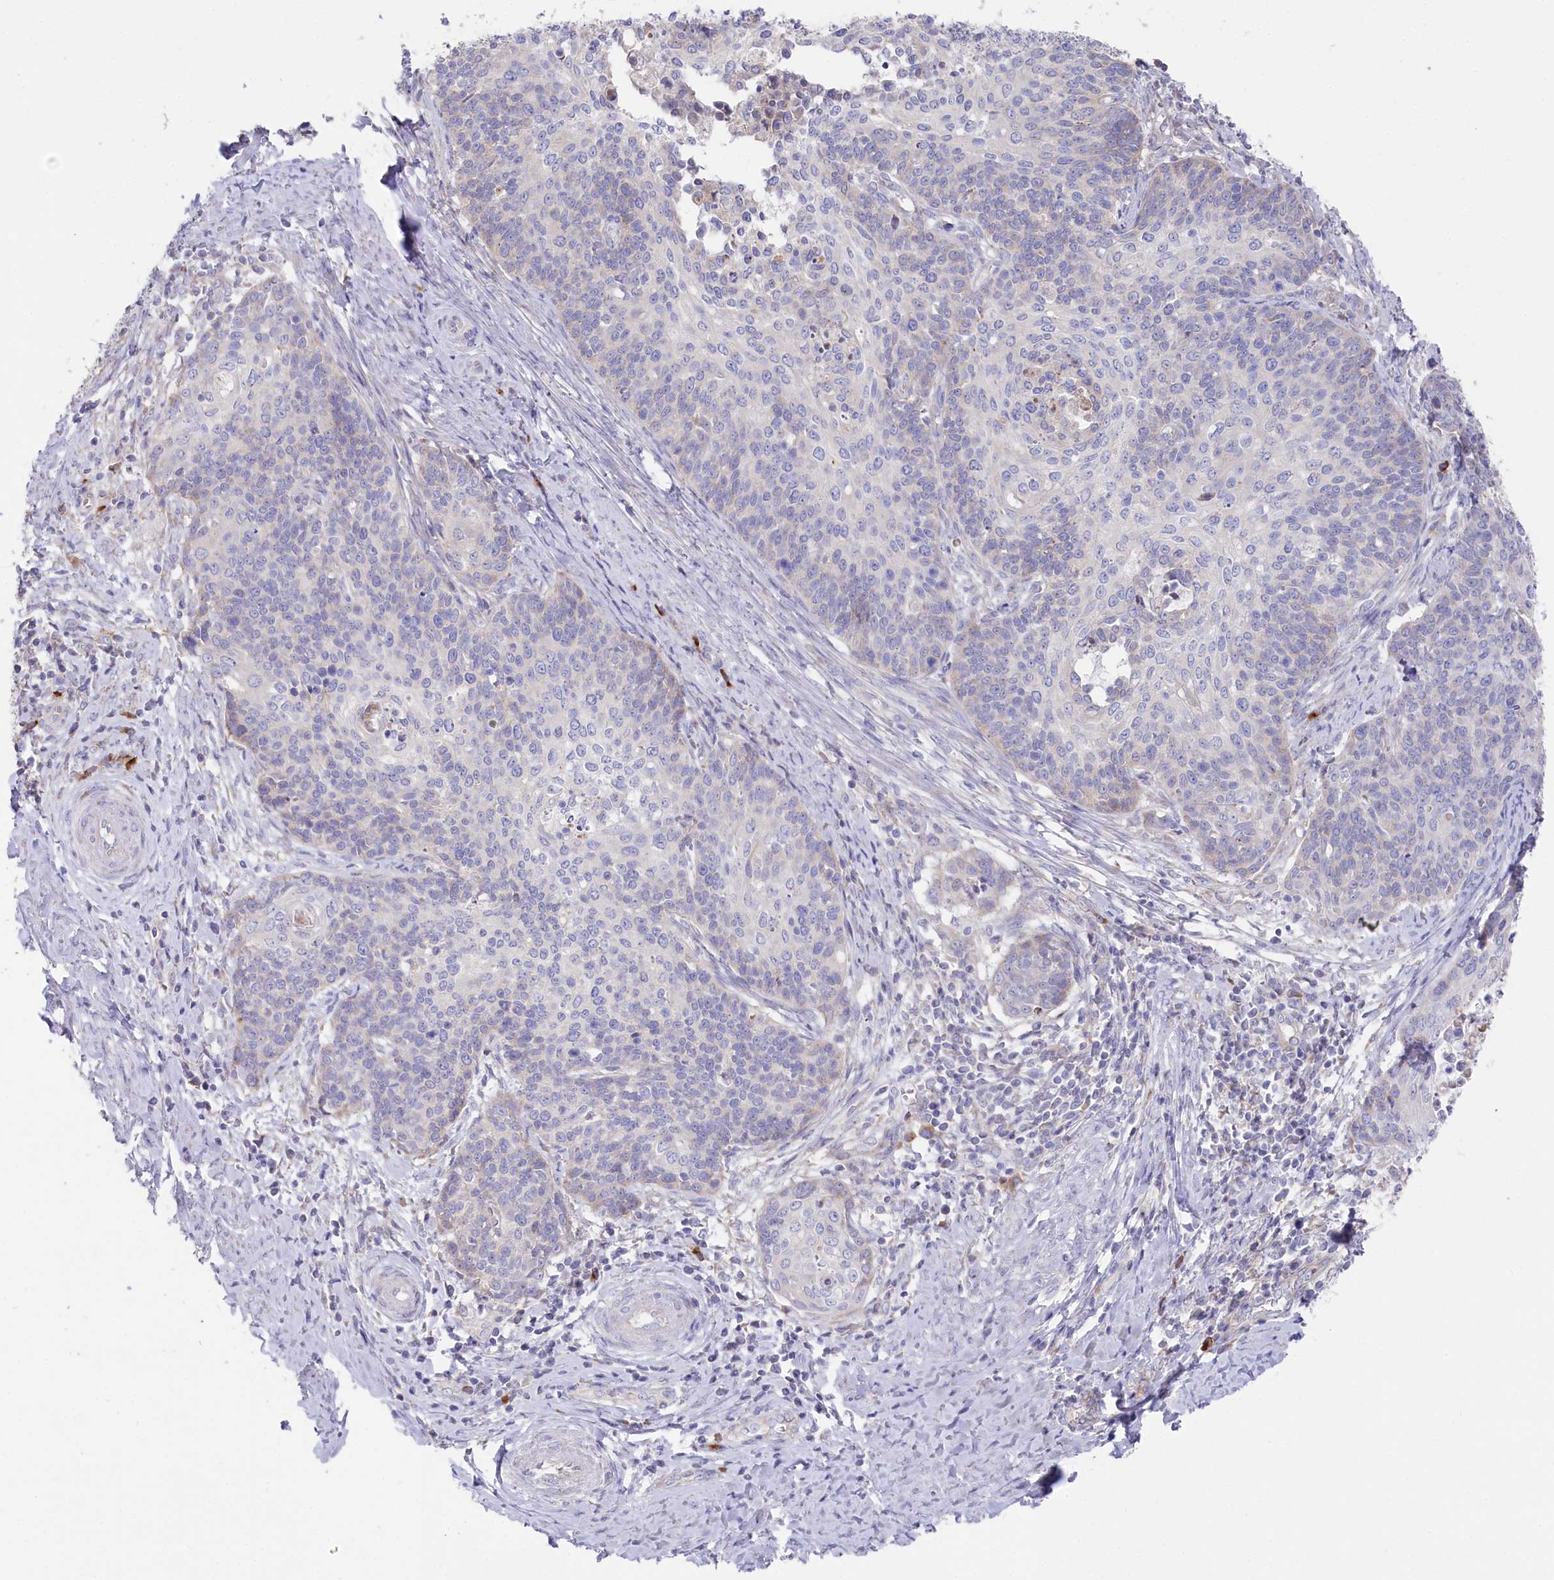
{"staining": {"intensity": "negative", "quantity": "none", "location": "none"}, "tissue": "cervical cancer", "cell_type": "Tumor cells", "image_type": "cancer", "snomed": [{"axis": "morphology", "description": "Squamous cell carcinoma, NOS"}, {"axis": "topography", "description": "Cervix"}], "caption": "Immunohistochemical staining of human squamous cell carcinoma (cervical) demonstrates no significant expression in tumor cells.", "gene": "POGLUT1", "patient": {"sex": "female", "age": 39}}